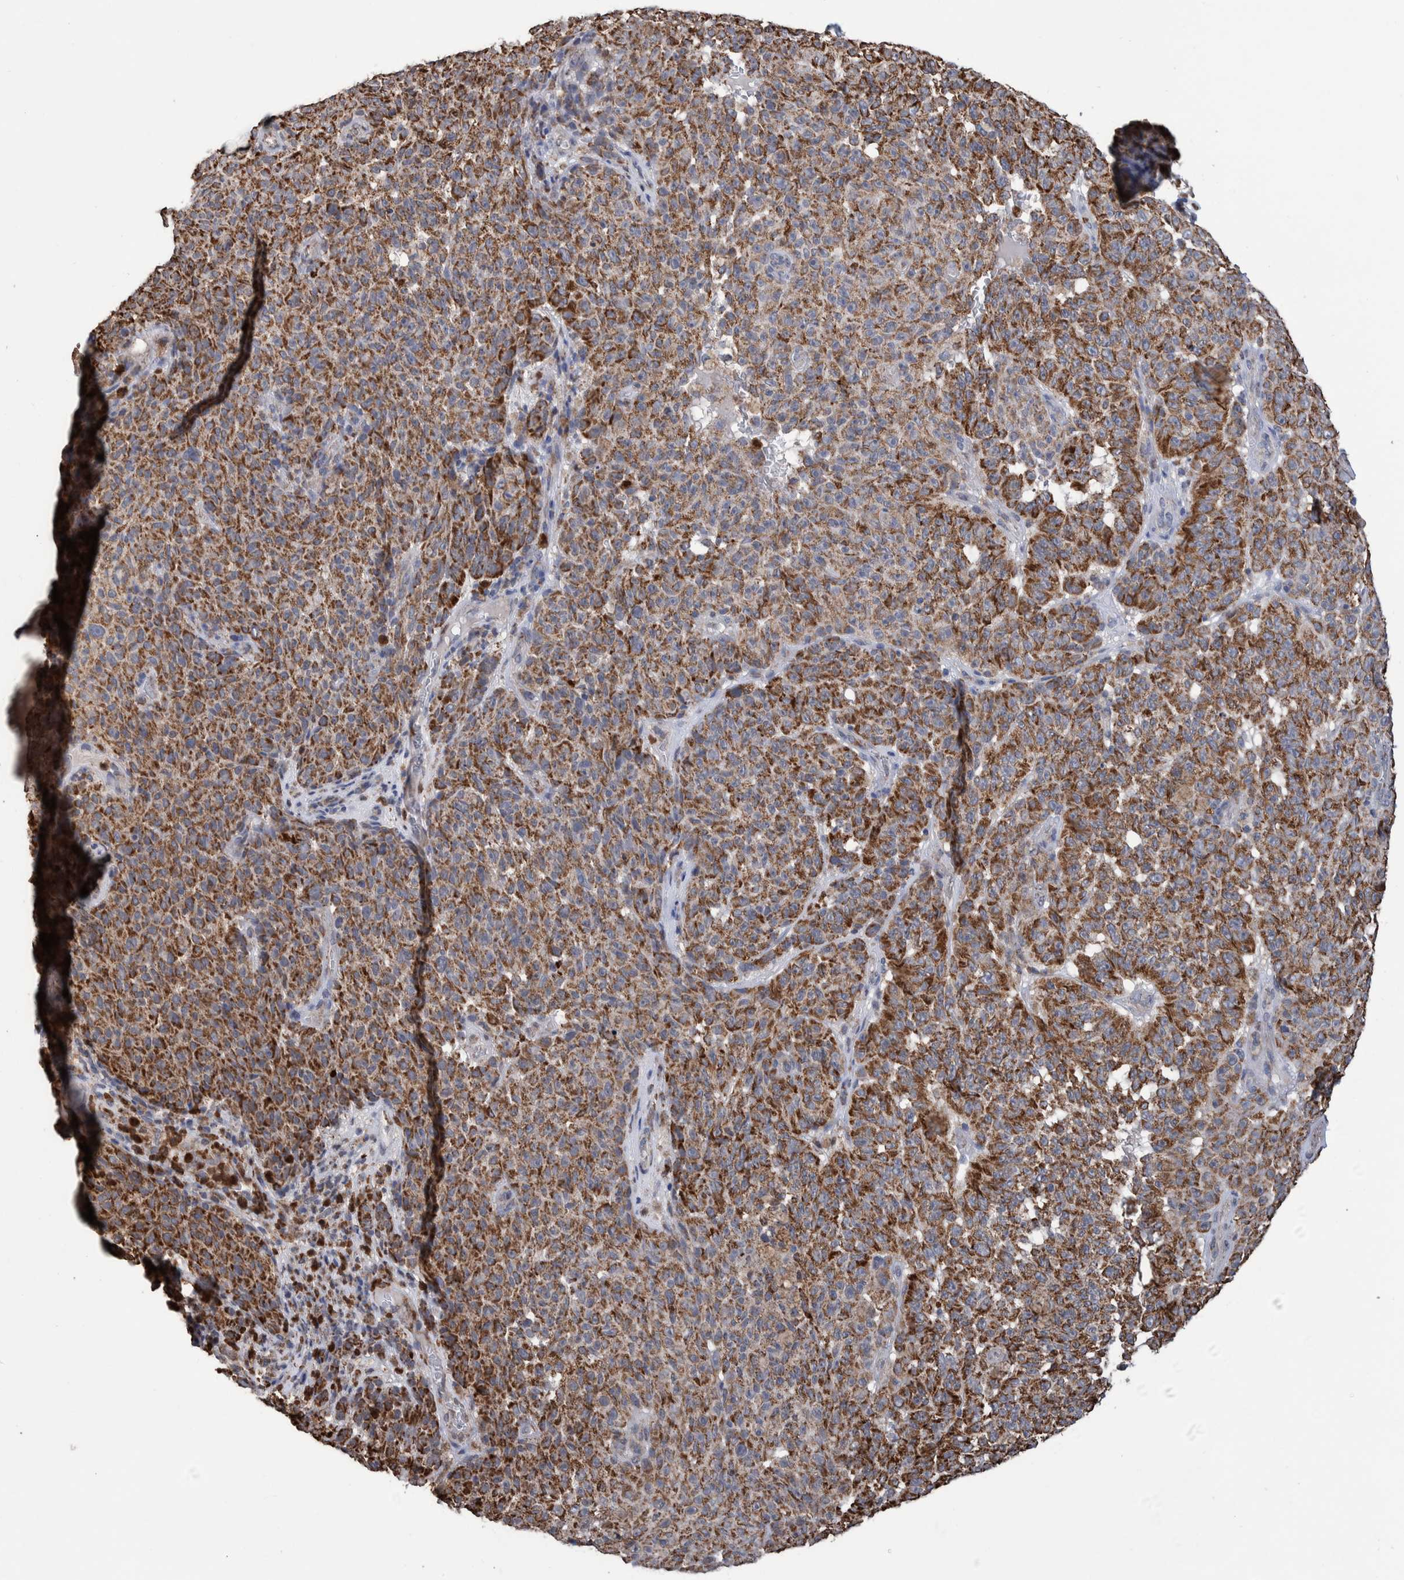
{"staining": {"intensity": "moderate", "quantity": ">75%", "location": "cytoplasmic/membranous"}, "tissue": "melanoma", "cell_type": "Tumor cells", "image_type": "cancer", "snomed": [{"axis": "morphology", "description": "Malignant melanoma, NOS"}, {"axis": "topography", "description": "Skin"}], "caption": "This is an image of IHC staining of melanoma, which shows moderate staining in the cytoplasmic/membranous of tumor cells.", "gene": "DECR1", "patient": {"sex": "female", "age": 82}}